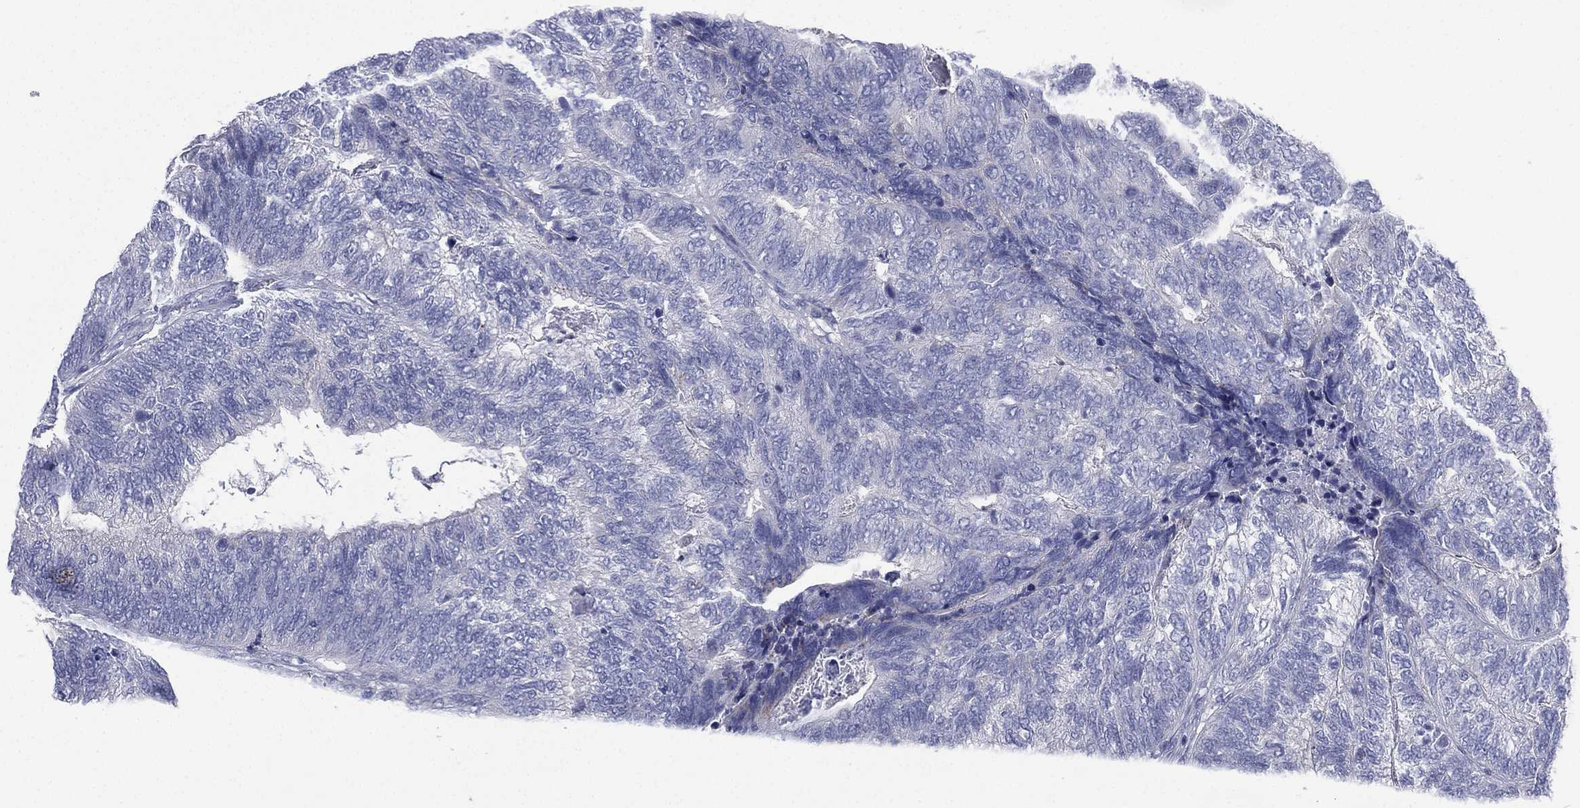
{"staining": {"intensity": "negative", "quantity": "none", "location": "none"}, "tissue": "colorectal cancer", "cell_type": "Tumor cells", "image_type": "cancer", "snomed": [{"axis": "morphology", "description": "Adenocarcinoma, NOS"}, {"axis": "topography", "description": "Colon"}], "caption": "Immunohistochemical staining of human adenocarcinoma (colorectal) displays no significant positivity in tumor cells.", "gene": "FCER2", "patient": {"sex": "female", "age": 67}}